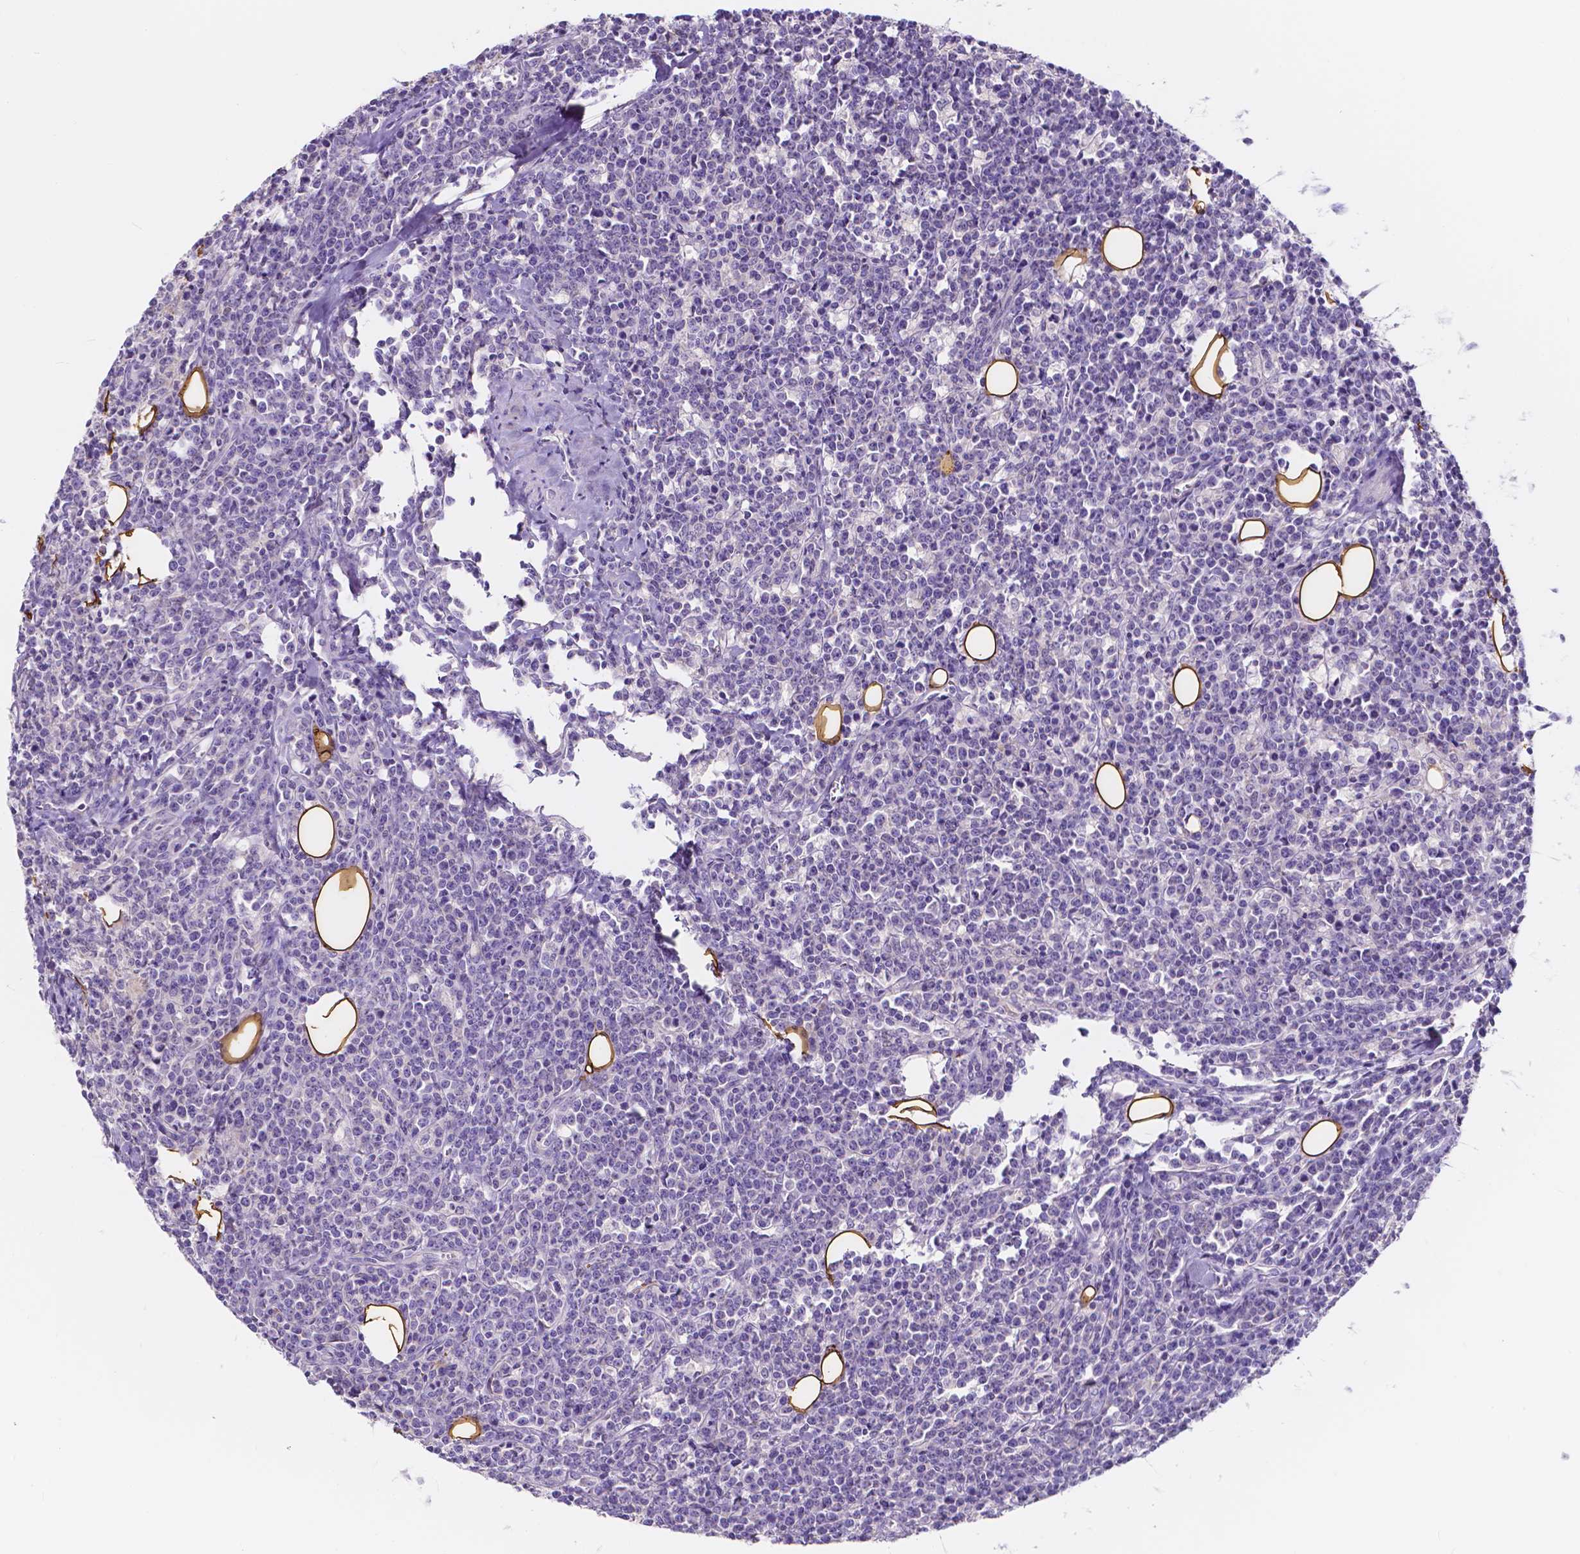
{"staining": {"intensity": "negative", "quantity": "none", "location": "none"}, "tissue": "lymphoma", "cell_type": "Tumor cells", "image_type": "cancer", "snomed": [{"axis": "morphology", "description": "Malignant lymphoma, non-Hodgkin's type, High grade"}, {"axis": "topography", "description": "Small intestine"}], "caption": "Tumor cells are negative for protein expression in human lymphoma.", "gene": "CLSTN2", "patient": {"sex": "female", "age": 56}}